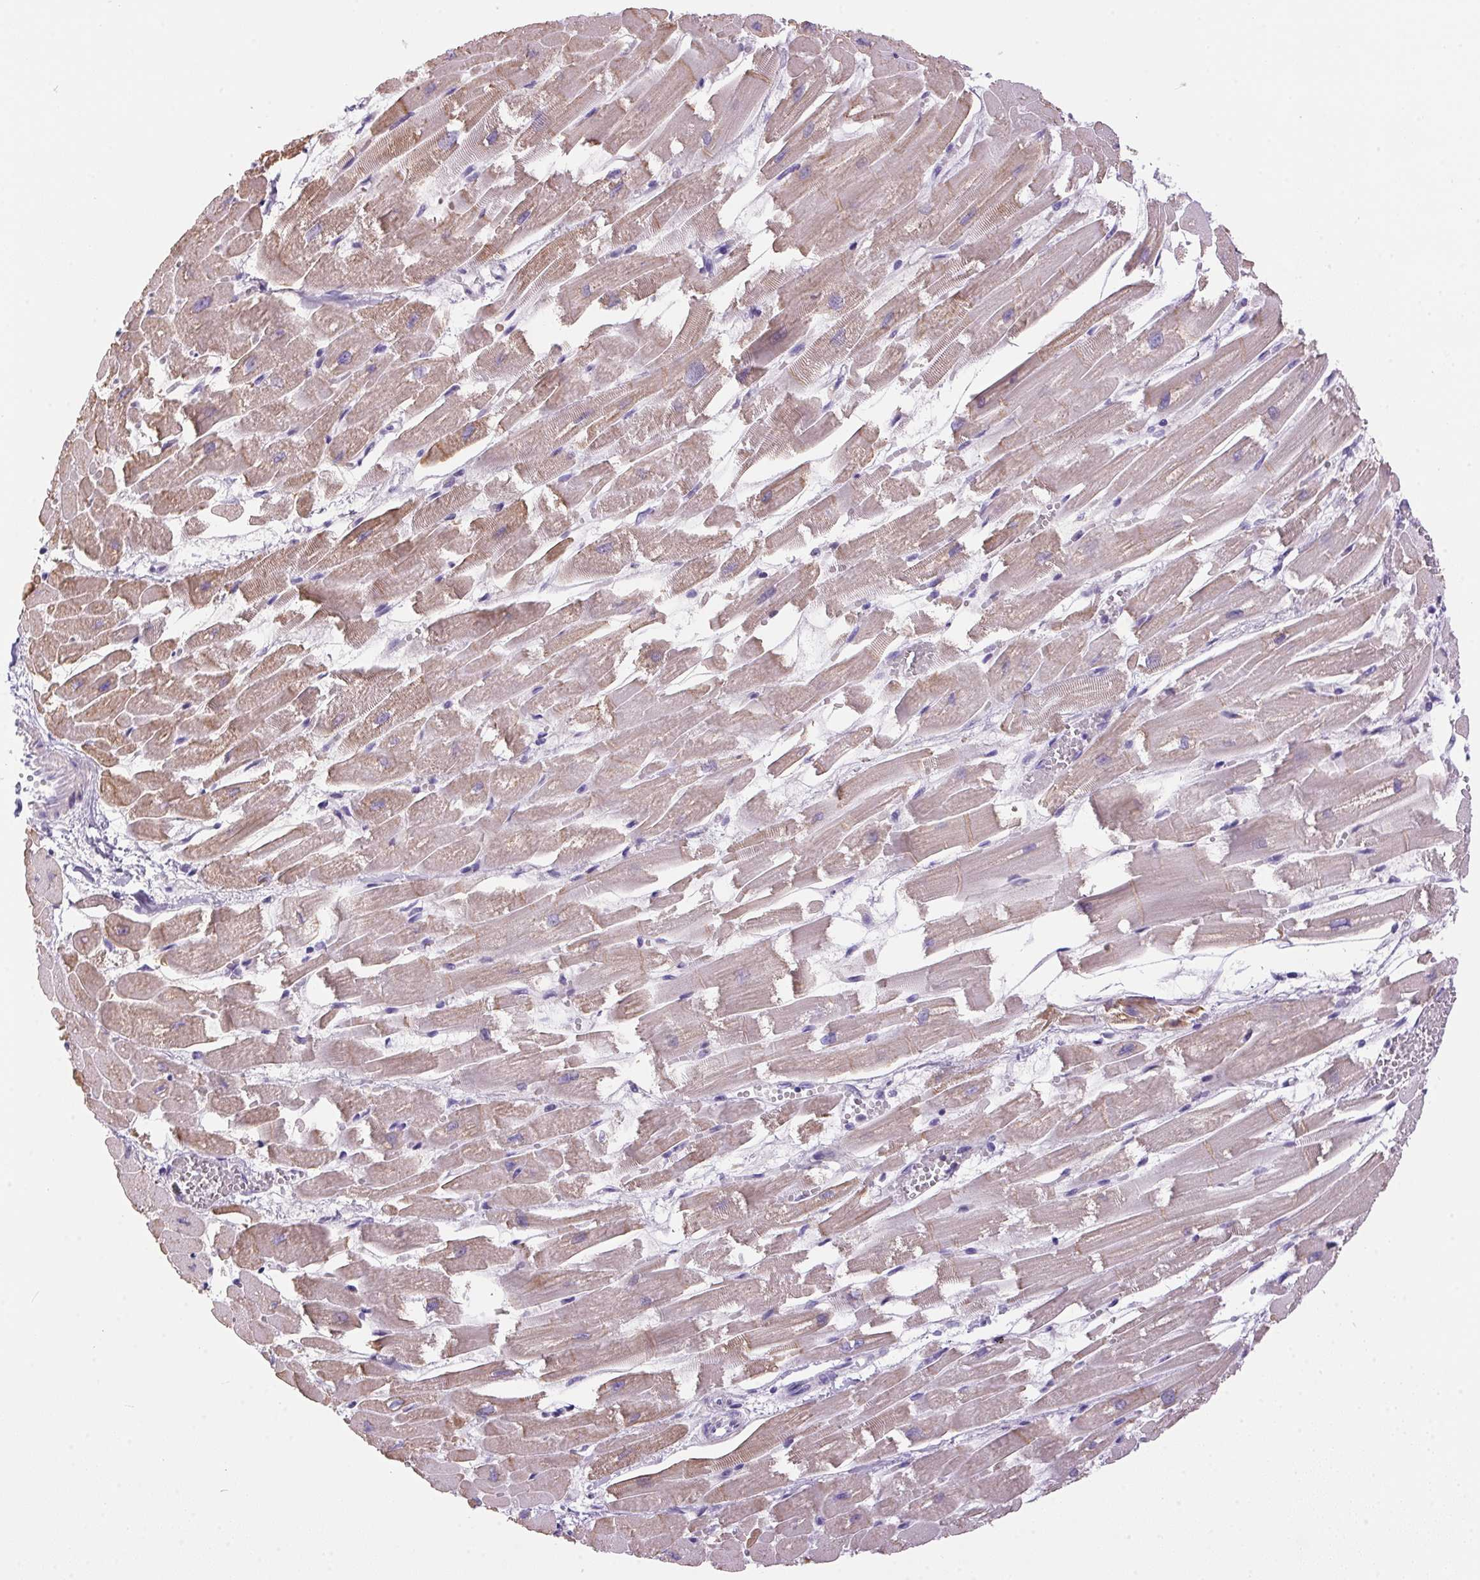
{"staining": {"intensity": "weak", "quantity": "25%-75%", "location": "cytoplasmic/membranous"}, "tissue": "heart muscle", "cell_type": "Cardiomyocytes", "image_type": "normal", "snomed": [{"axis": "morphology", "description": "Normal tissue, NOS"}, {"axis": "topography", "description": "Heart"}], "caption": "The immunohistochemical stain shows weak cytoplasmic/membranous positivity in cardiomyocytes of normal heart muscle.", "gene": "S100A2", "patient": {"sex": "female", "age": 52}}